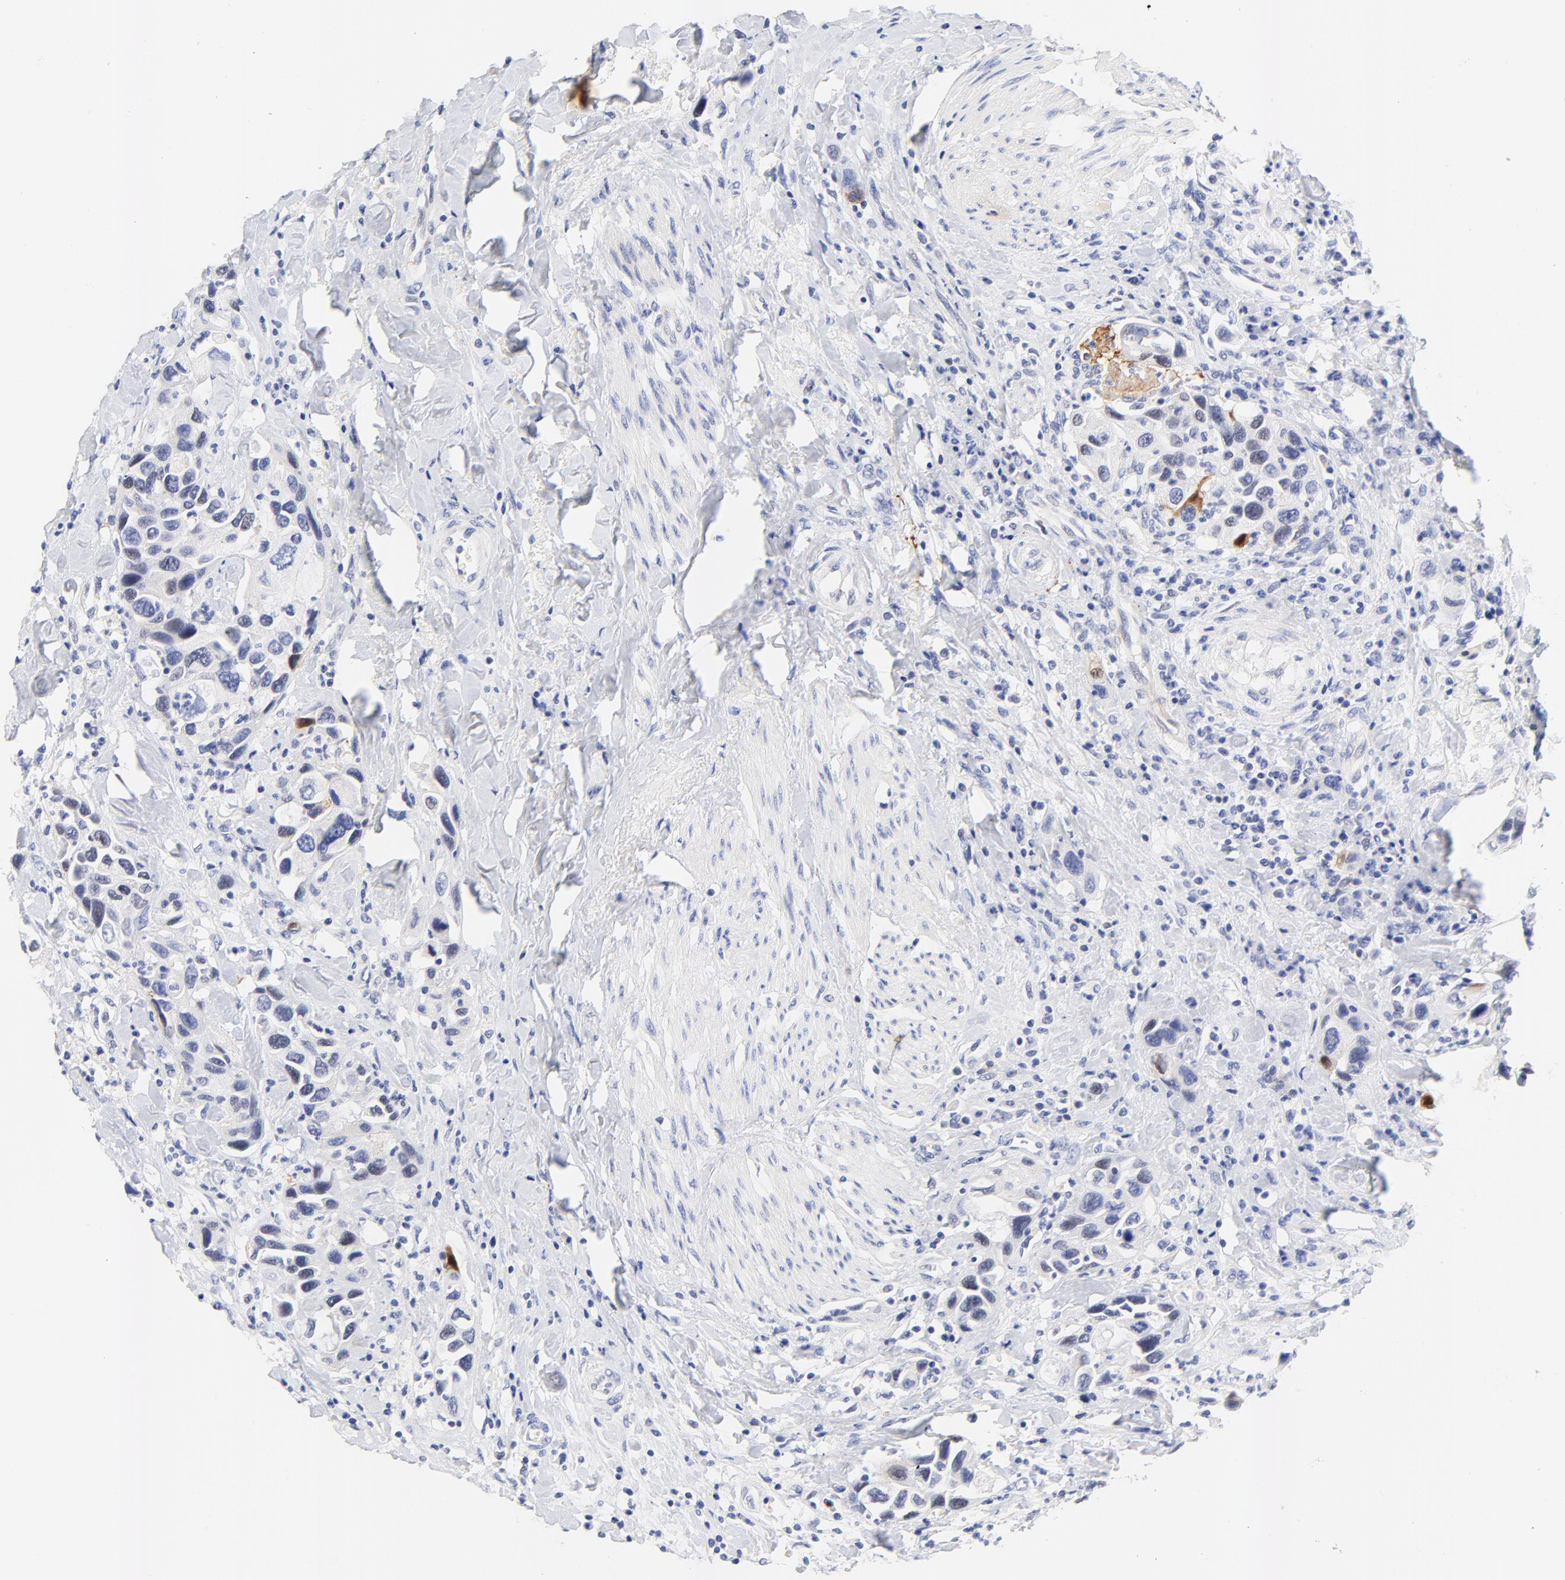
{"staining": {"intensity": "negative", "quantity": "none", "location": "none"}, "tissue": "urothelial cancer", "cell_type": "Tumor cells", "image_type": "cancer", "snomed": [{"axis": "morphology", "description": "Urothelial carcinoma, High grade"}, {"axis": "topography", "description": "Urinary bladder"}], "caption": "This histopathology image is of urothelial carcinoma (high-grade) stained with immunohistochemistry to label a protein in brown with the nuclei are counter-stained blue. There is no expression in tumor cells.", "gene": "FAM117B", "patient": {"sex": "male", "age": 66}}